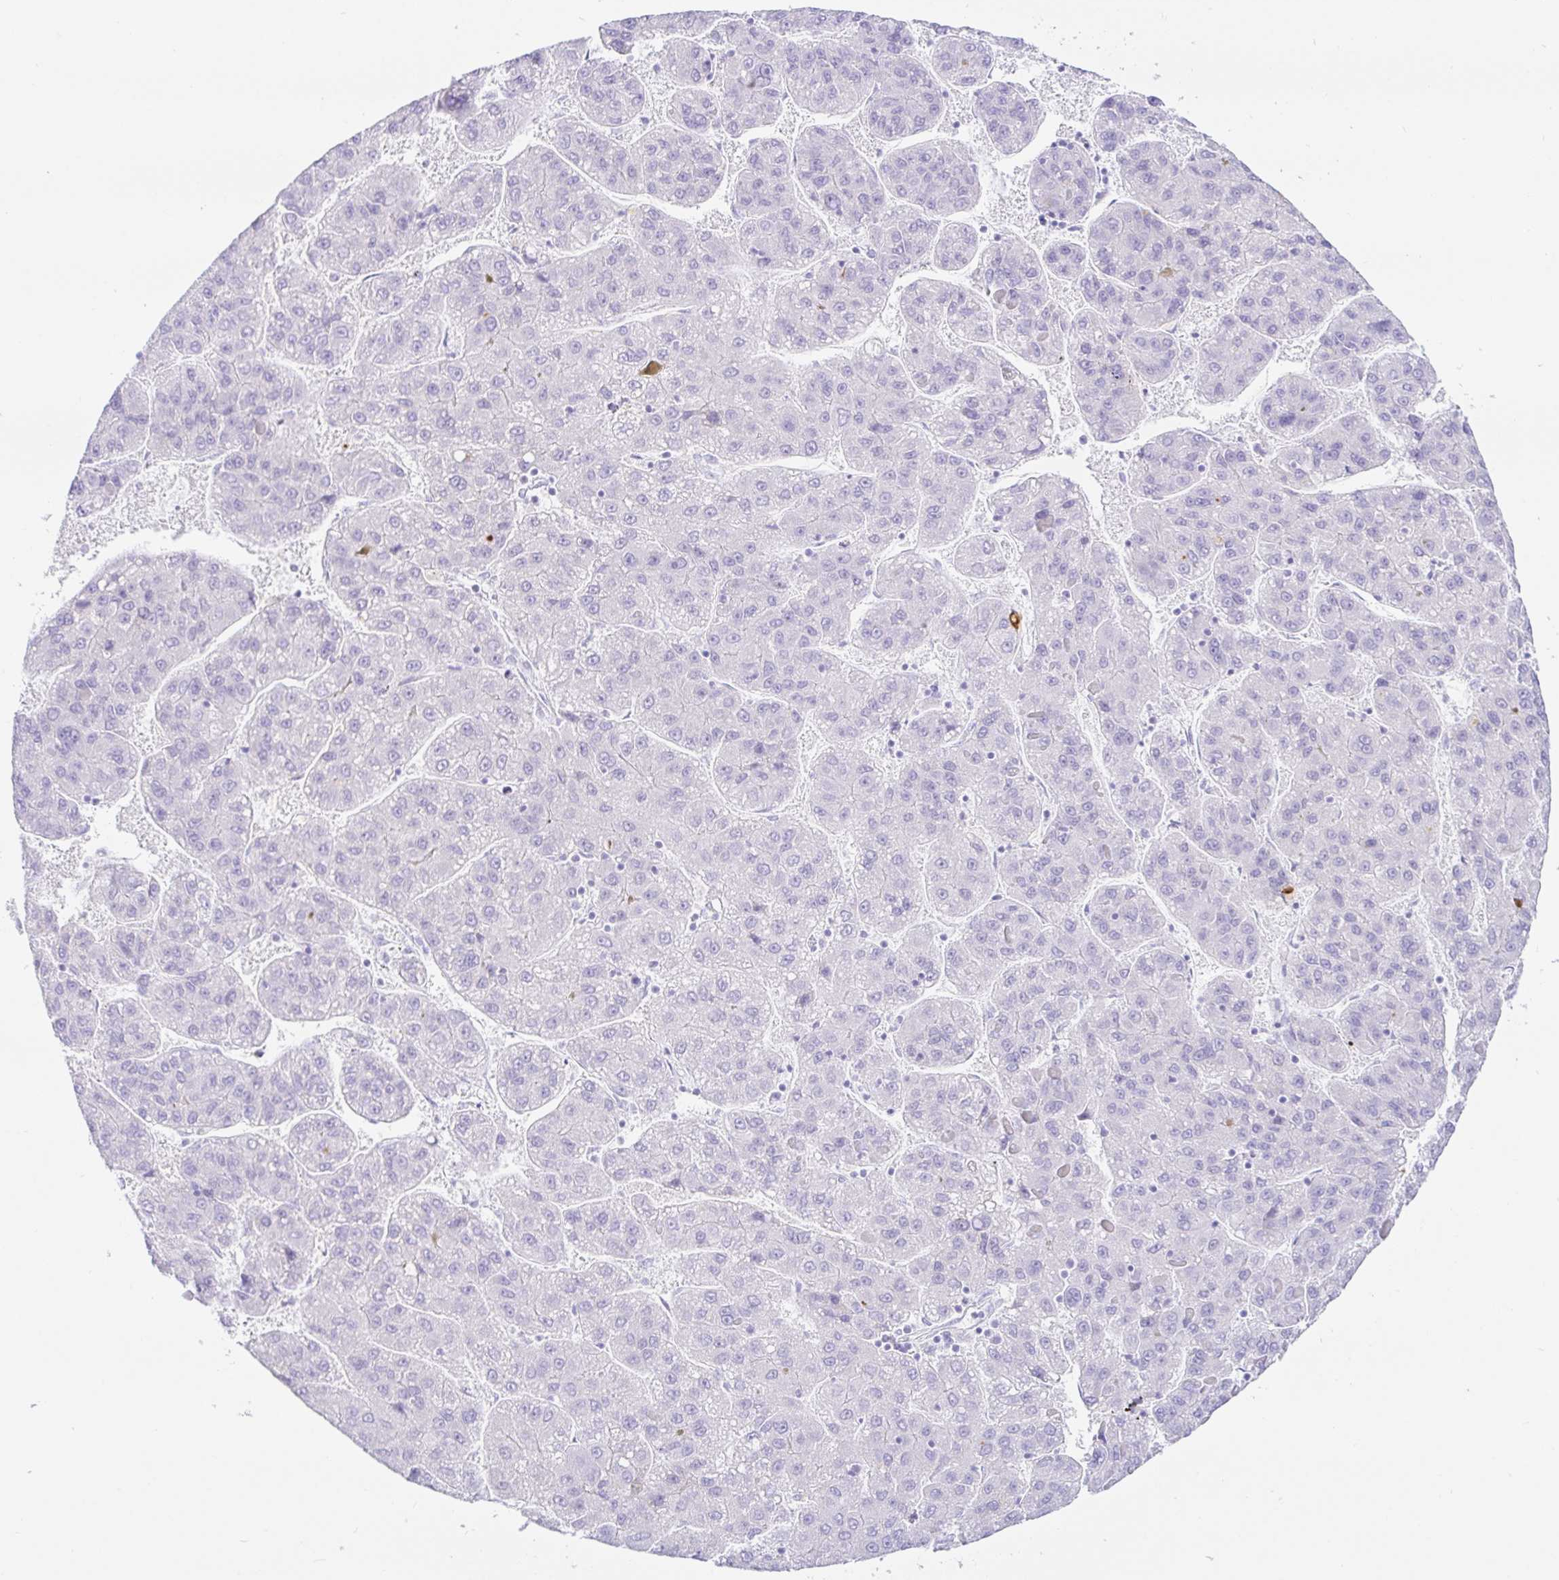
{"staining": {"intensity": "negative", "quantity": "none", "location": "none"}, "tissue": "liver cancer", "cell_type": "Tumor cells", "image_type": "cancer", "snomed": [{"axis": "morphology", "description": "Carcinoma, Hepatocellular, NOS"}, {"axis": "topography", "description": "Liver"}], "caption": "High magnification brightfield microscopy of hepatocellular carcinoma (liver) stained with DAB (3,3'-diaminobenzidine) (brown) and counterstained with hematoxylin (blue): tumor cells show no significant staining.", "gene": "PAX8", "patient": {"sex": "female", "age": 82}}